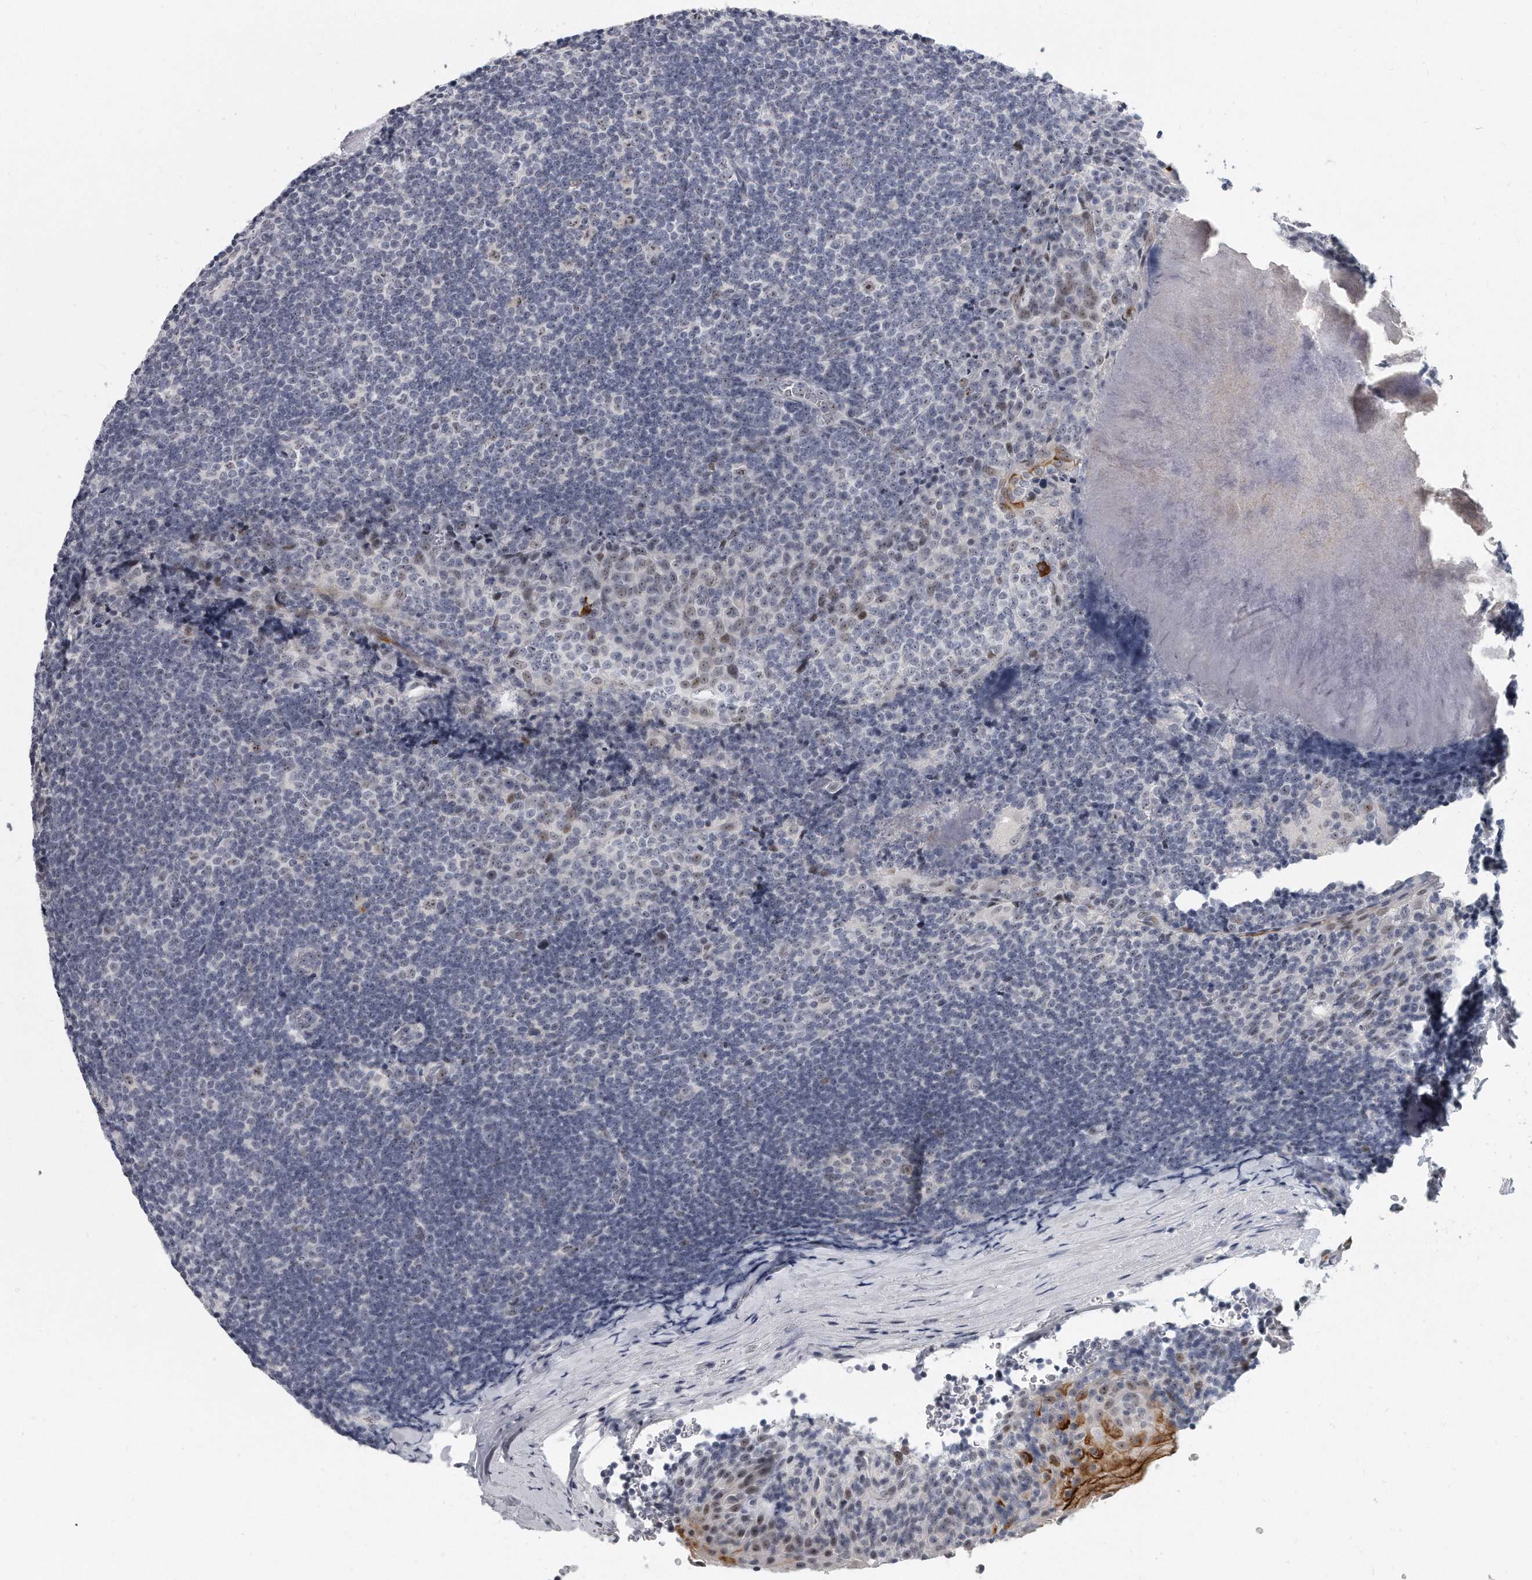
{"staining": {"intensity": "negative", "quantity": "none", "location": "none"}, "tissue": "tonsil", "cell_type": "Germinal center cells", "image_type": "normal", "snomed": [{"axis": "morphology", "description": "Normal tissue, NOS"}, {"axis": "topography", "description": "Tonsil"}], "caption": "DAB (3,3'-diaminobenzidine) immunohistochemical staining of benign tonsil displays no significant staining in germinal center cells. Brightfield microscopy of immunohistochemistry stained with DAB (brown) and hematoxylin (blue), captured at high magnification.", "gene": "TFCP2L1", "patient": {"sex": "male", "age": 37}}